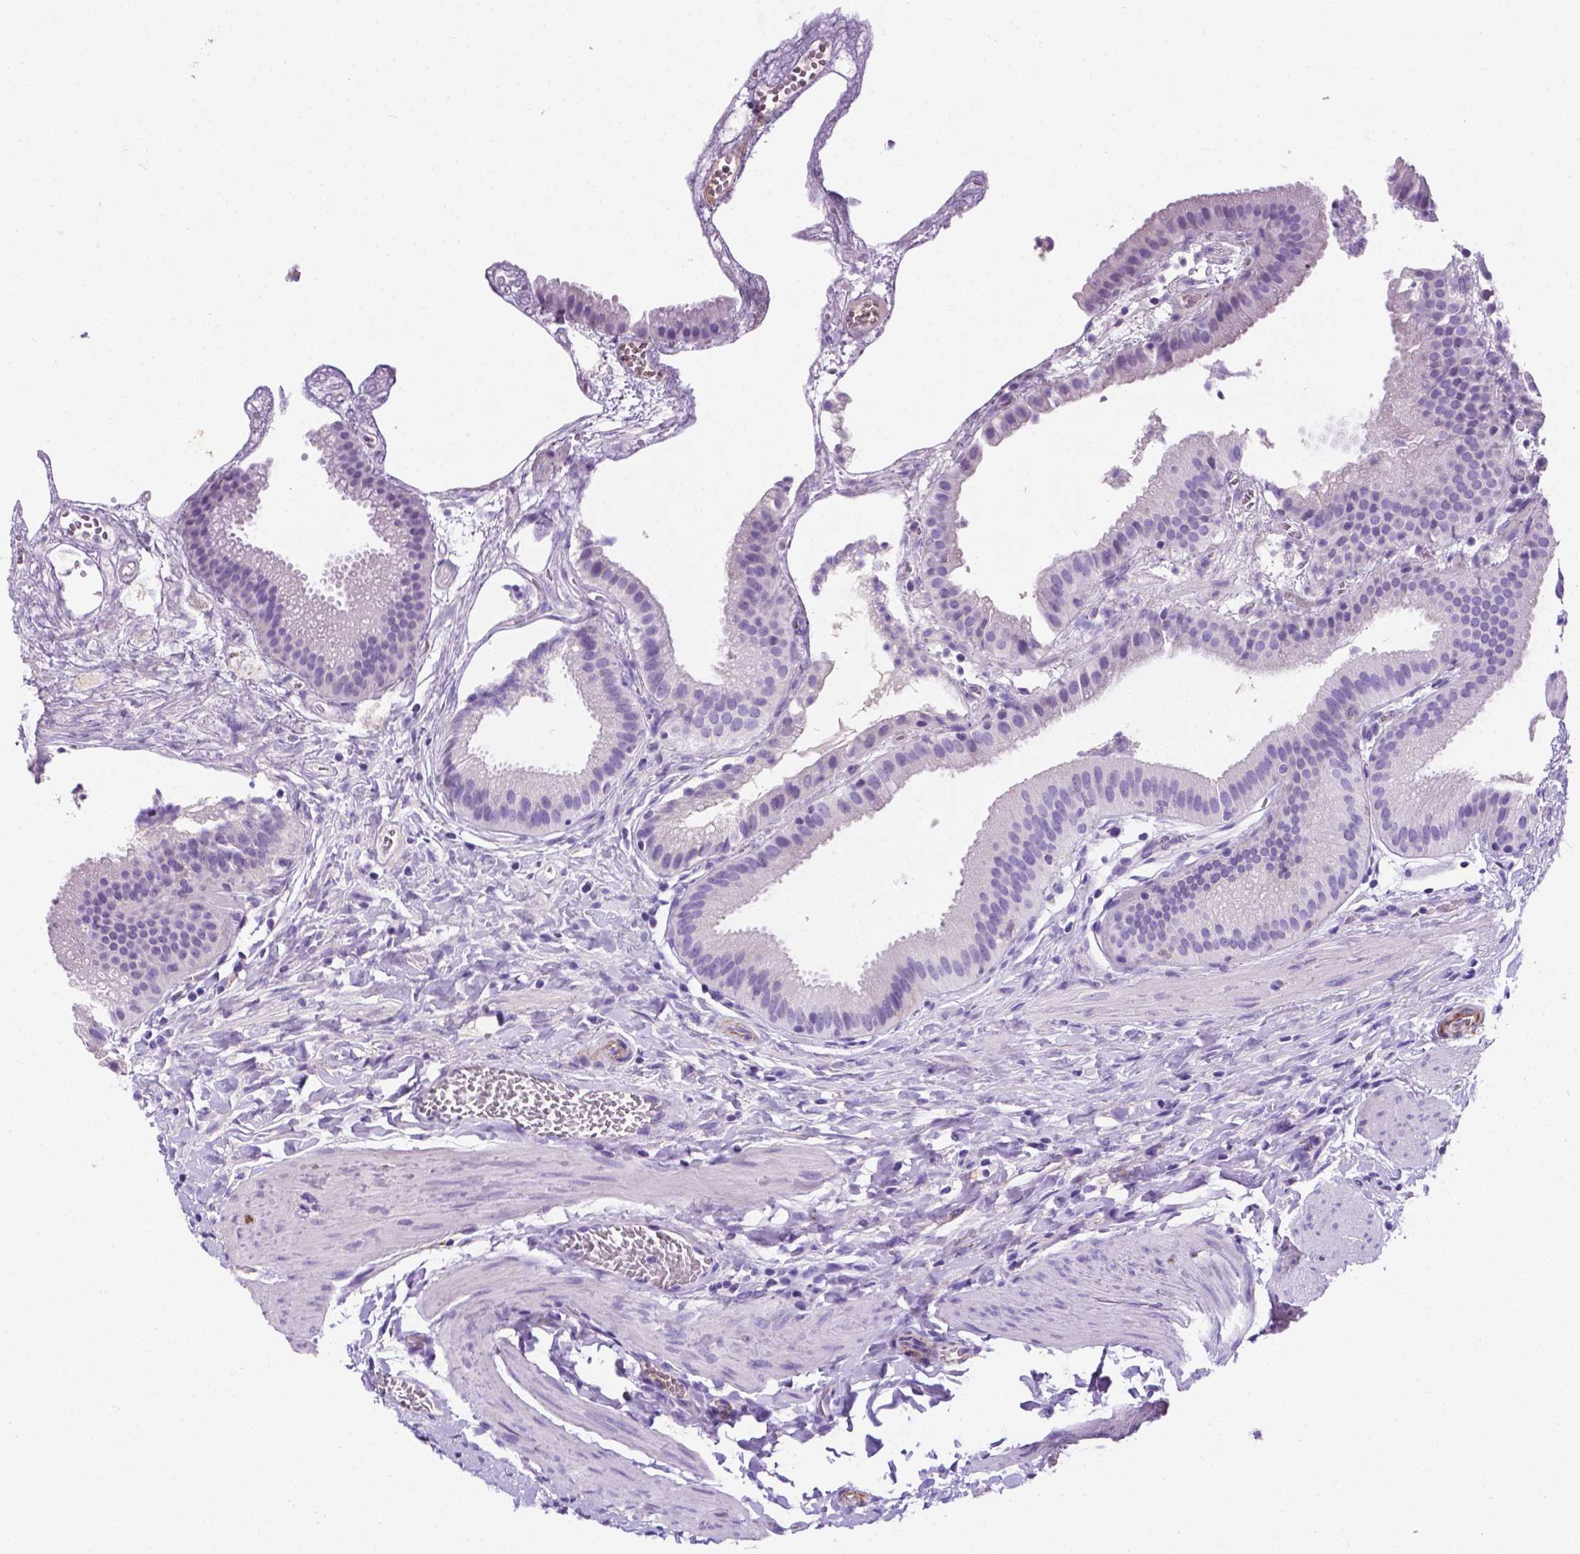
{"staining": {"intensity": "negative", "quantity": "none", "location": "none"}, "tissue": "gallbladder", "cell_type": "Glandular cells", "image_type": "normal", "snomed": [{"axis": "morphology", "description": "Normal tissue, NOS"}, {"axis": "topography", "description": "Gallbladder"}], "caption": "High magnification brightfield microscopy of unremarkable gallbladder stained with DAB (3,3'-diaminobenzidine) (brown) and counterstained with hematoxylin (blue): glandular cells show no significant expression.", "gene": "APOE", "patient": {"sex": "female", "age": 63}}